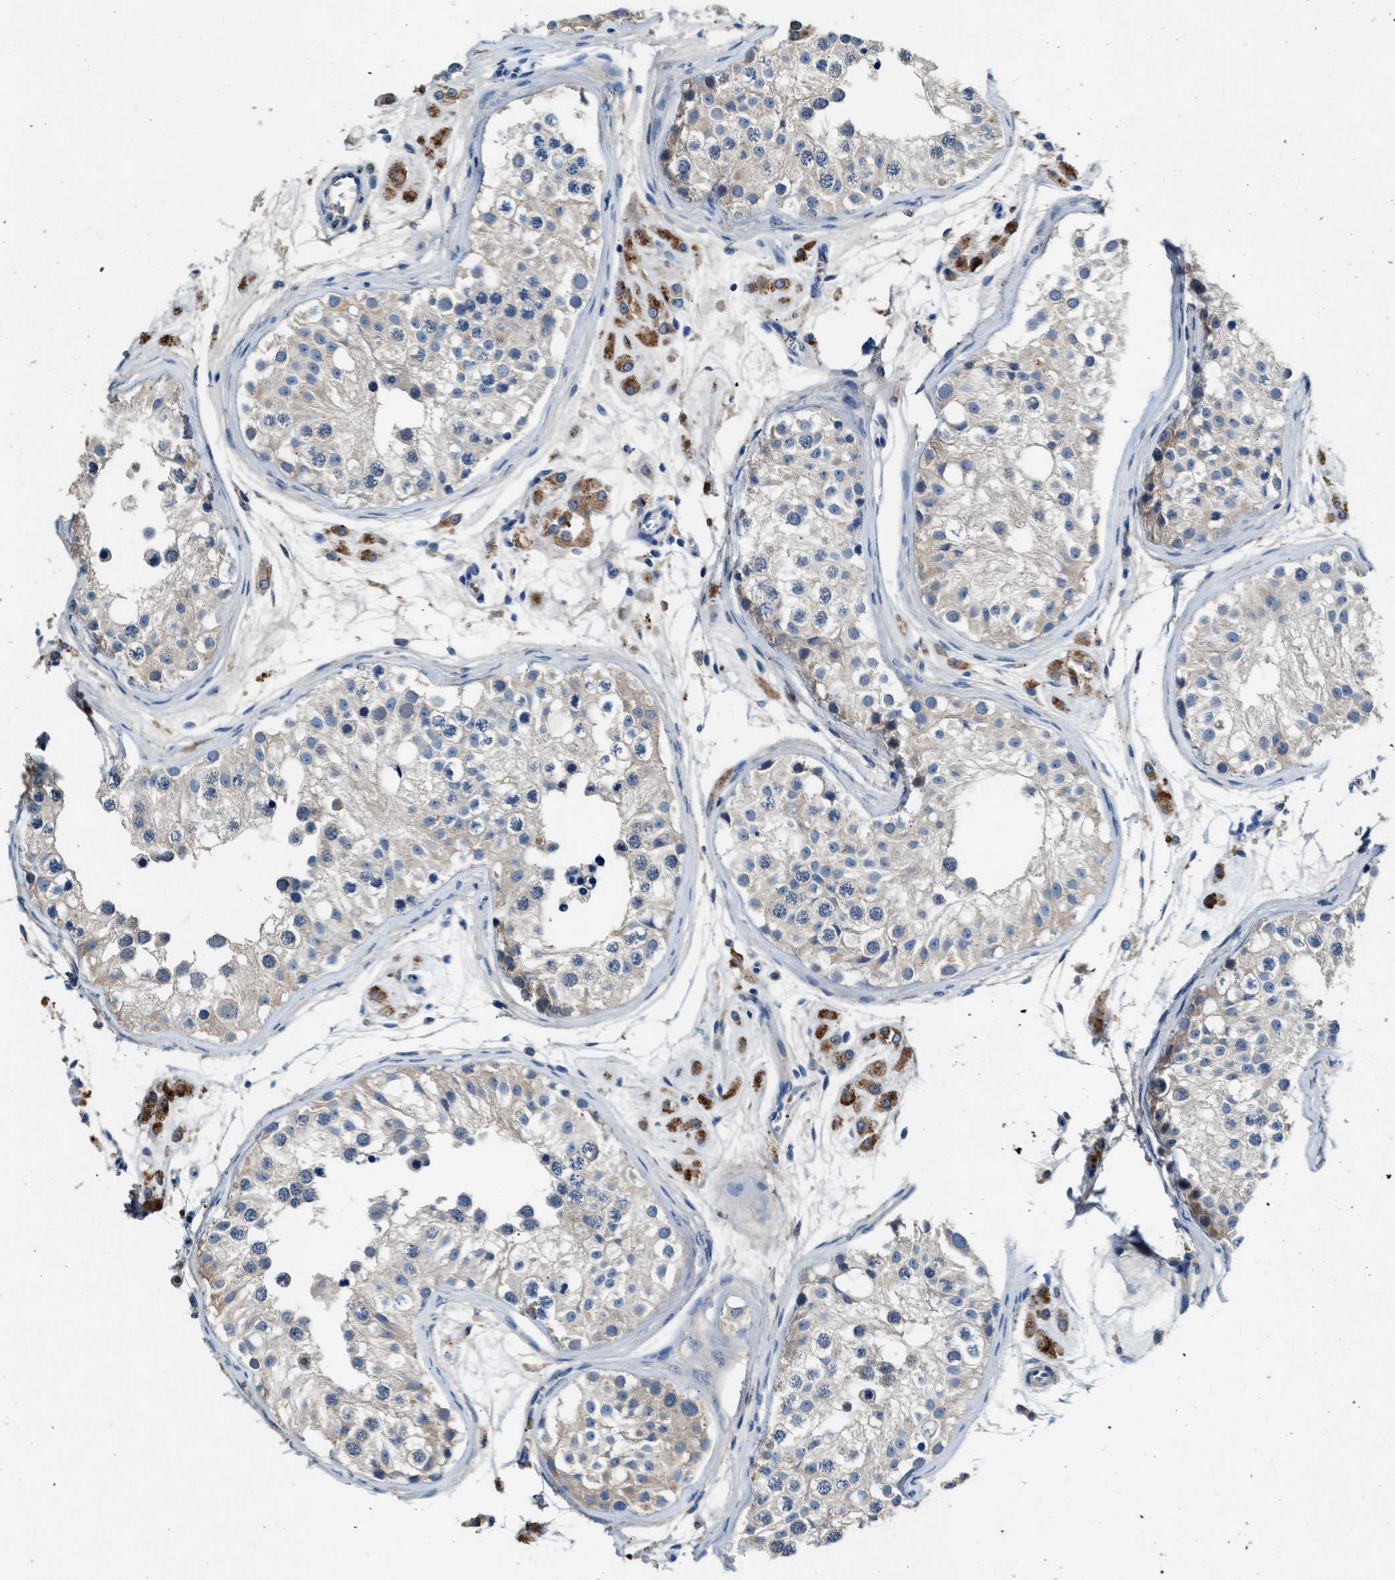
{"staining": {"intensity": "weak", "quantity": "<25%", "location": "cytoplasmic/membranous"}, "tissue": "testis", "cell_type": "Cells in seminiferous ducts", "image_type": "normal", "snomed": [{"axis": "morphology", "description": "Normal tissue, NOS"}, {"axis": "morphology", "description": "Adenocarcinoma, metastatic, NOS"}, {"axis": "topography", "description": "Testis"}], "caption": "This photomicrograph is of benign testis stained with immunohistochemistry to label a protein in brown with the nuclei are counter-stained blue. There is no positivity in cells in seminiferous ducts.", "gene": "RWDD2B", "patient": {"sex": "male", "age": 26}}